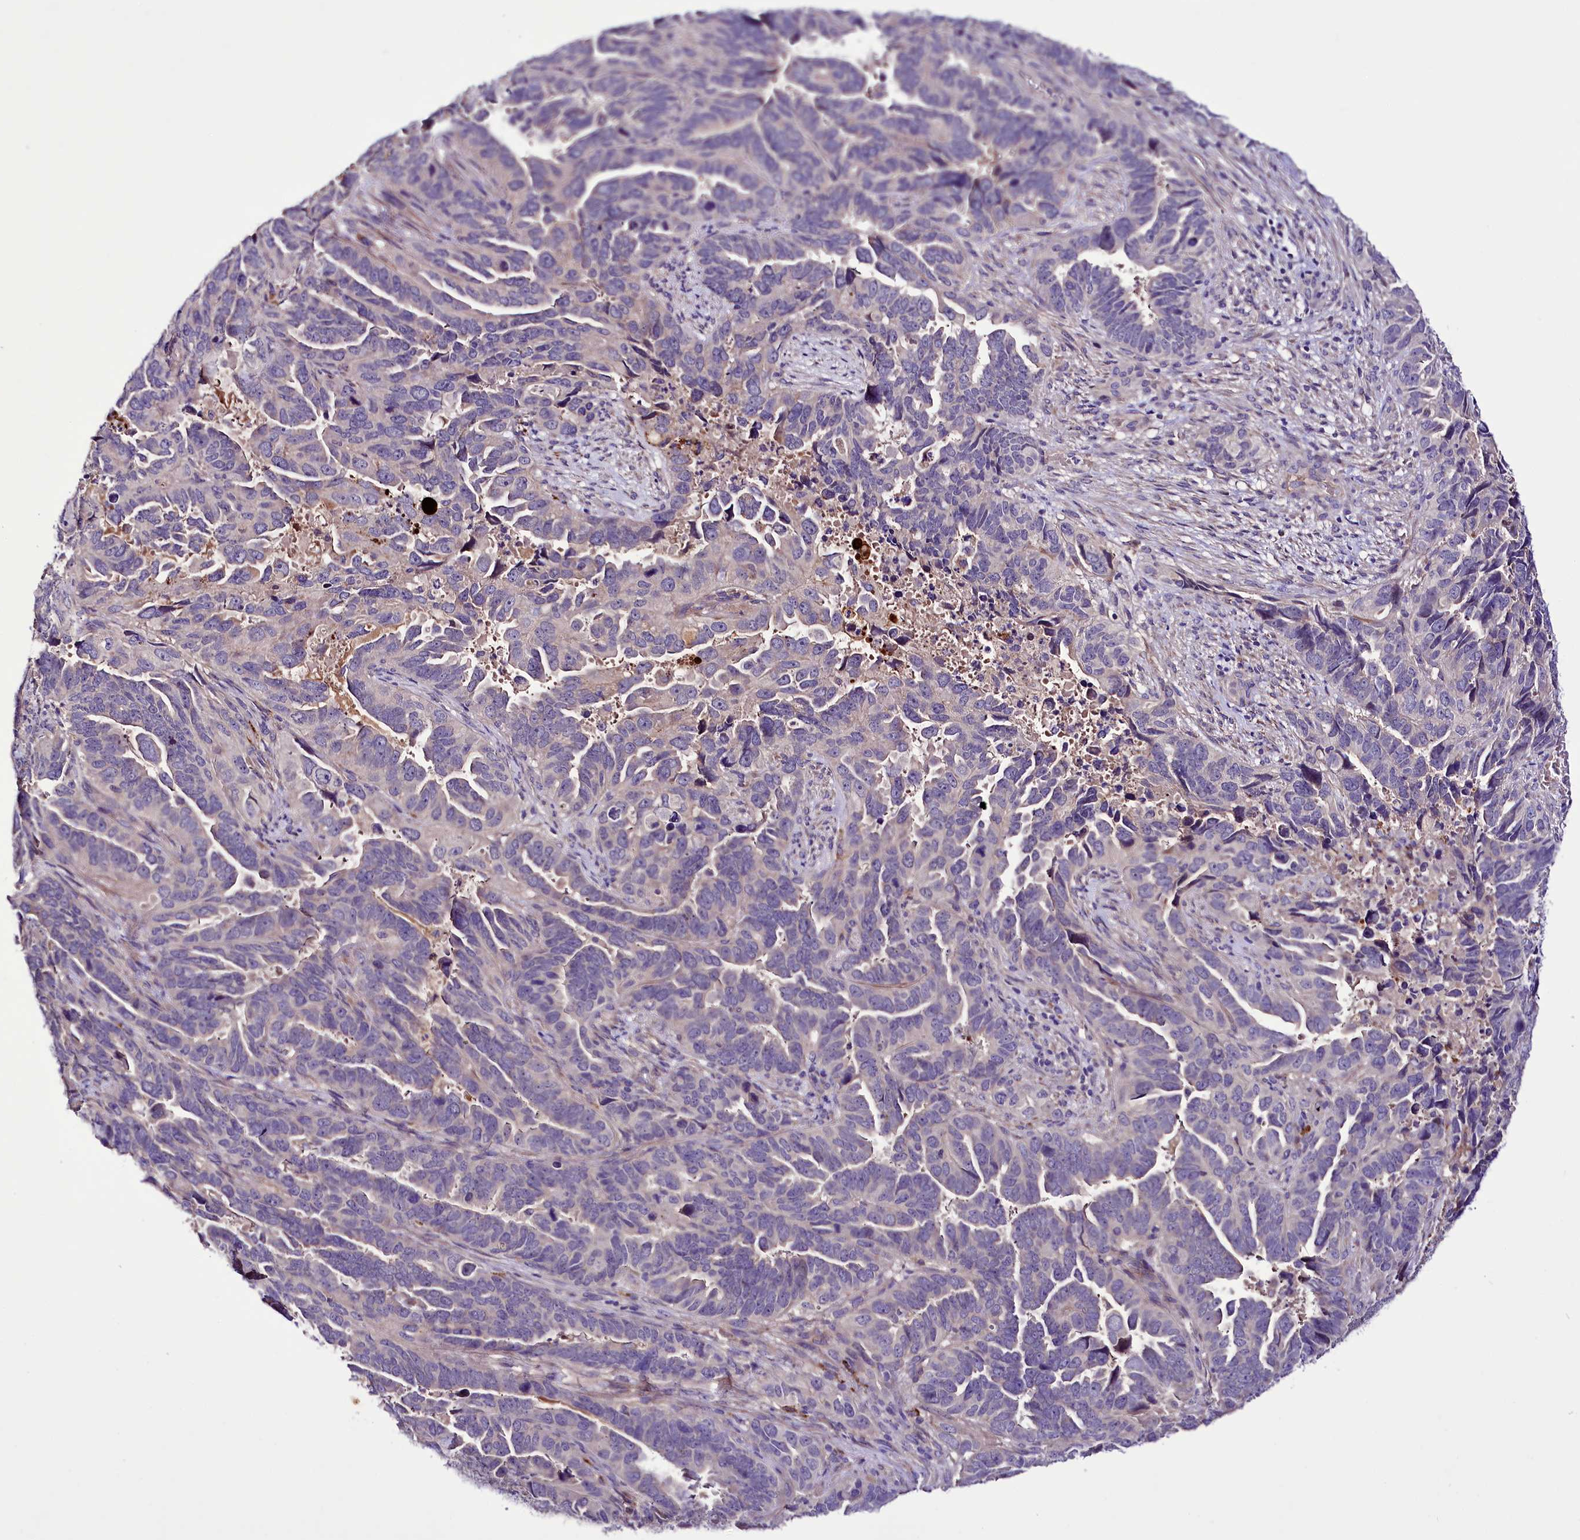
{"staining": {"intensity": "negative", "quantity": "none", "location": "none"}, "tissue": "endometrial cancer", "cell_type": "Tumor cells", "image_type": "cancer", "snomed": [{"axis": "morphology", "description": "Adenocarcinoma, NOS"}, {"axis": "topography", "description": "Endometrium"}], "caption": "Adenocarcinoma (endometrial) was stained to show a protein in brown. There is no significant staining in tumor cells.", "gene": "PPP1R32", "patient": {"sex": "female", "age": 65}}